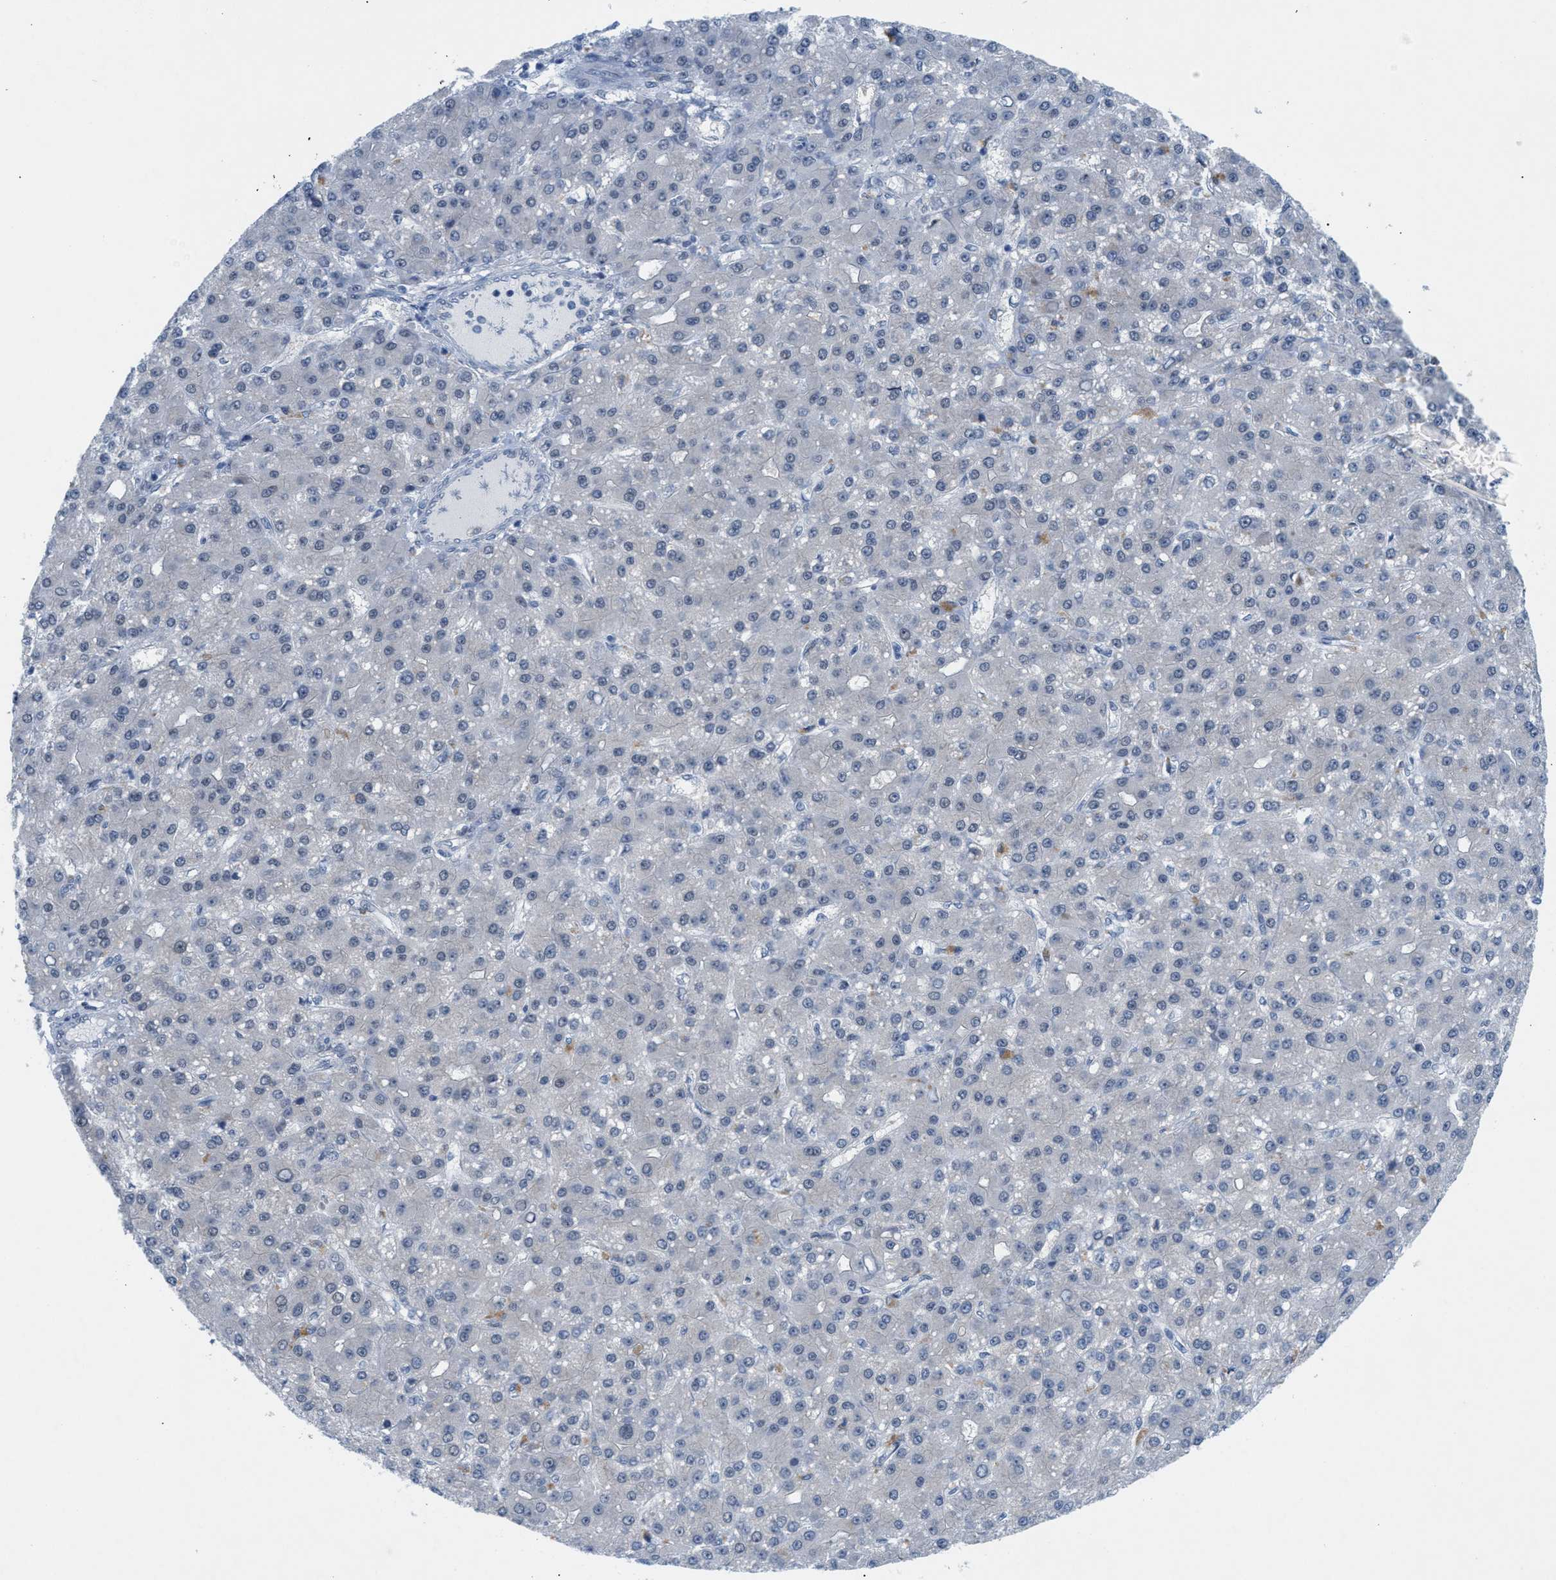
{"staining": {"intensity": "weak", "quantity": "<25%", "location": "nuclear"}, "tissue": "liver cancer", "cell_type": "Tumor cells", "image_type": "cancer", "snomed": [{"axis": "morphology", "description": "Carcinoma, Hepatocellular, NOS"}, {"axis": "topography", "description": "Liver"}], "caption": "A micrograph of hepatocellular carcinoma (liver) stained for a protein displays no brown staining in tumor cells.", "gene": "WIPI2", "patient": {"sex": "male", "age": 67}}